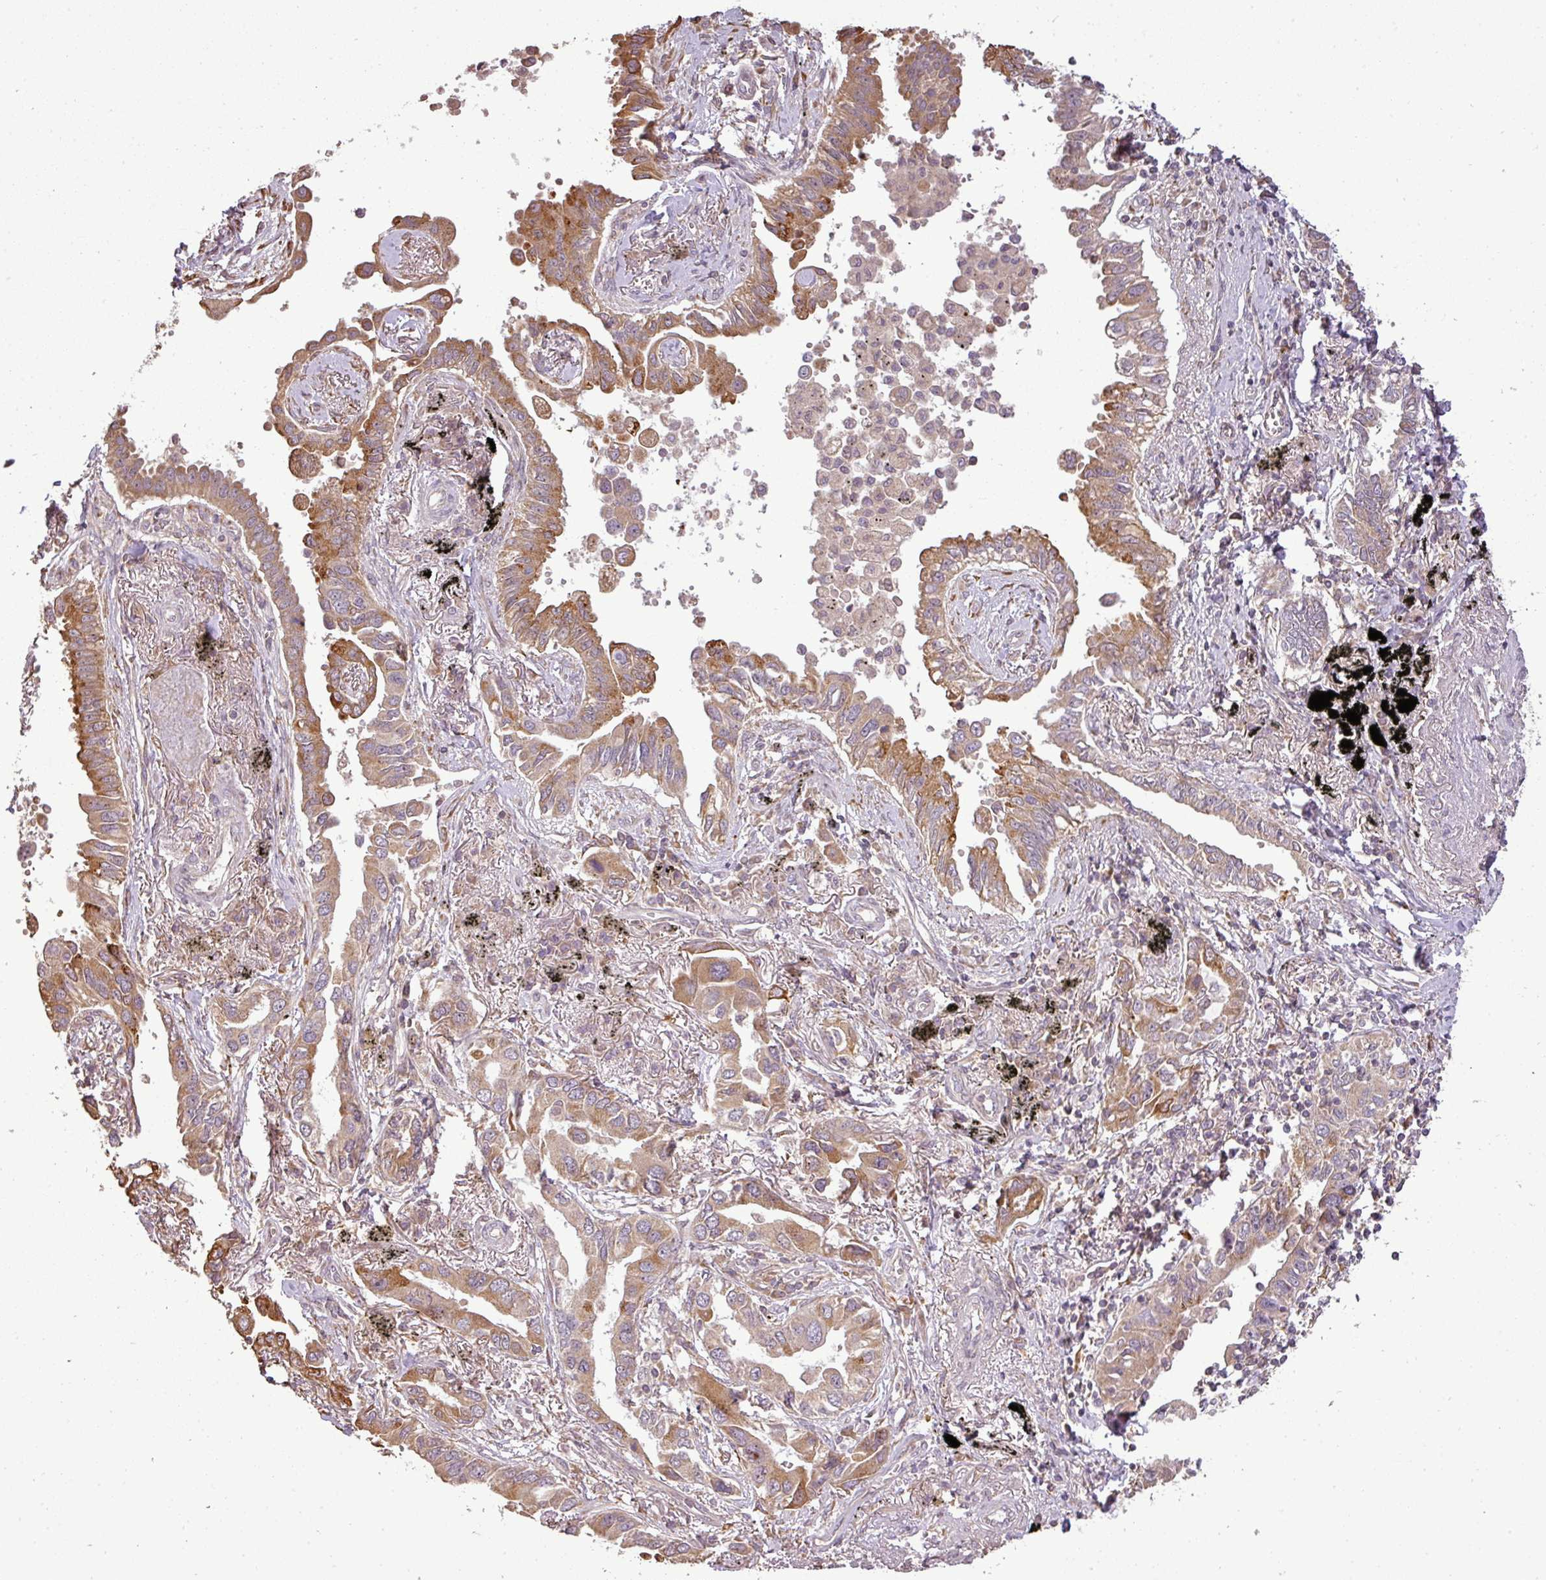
{"staining": {"intensity": "moderate", "quantity": ">75%", "location": "cytoplasmic/membranous"}, "tissue": "lung cancer", "cell_type": "Tumor cells", "image_type": "cancer", "snomed": [{"axis": "morphology", "description": "Adenocarcinoma, NOS"}, {"axis": "topography", "description": "Lung"}], "caption": "A medium amount of moderate cytoplasmic/membranous positivity is appreciated in about >75% of tumor cells in lung adenocarcinoma tissue.", "gene": "FAIM", "patient": {"sex": "male", "age": 67}}